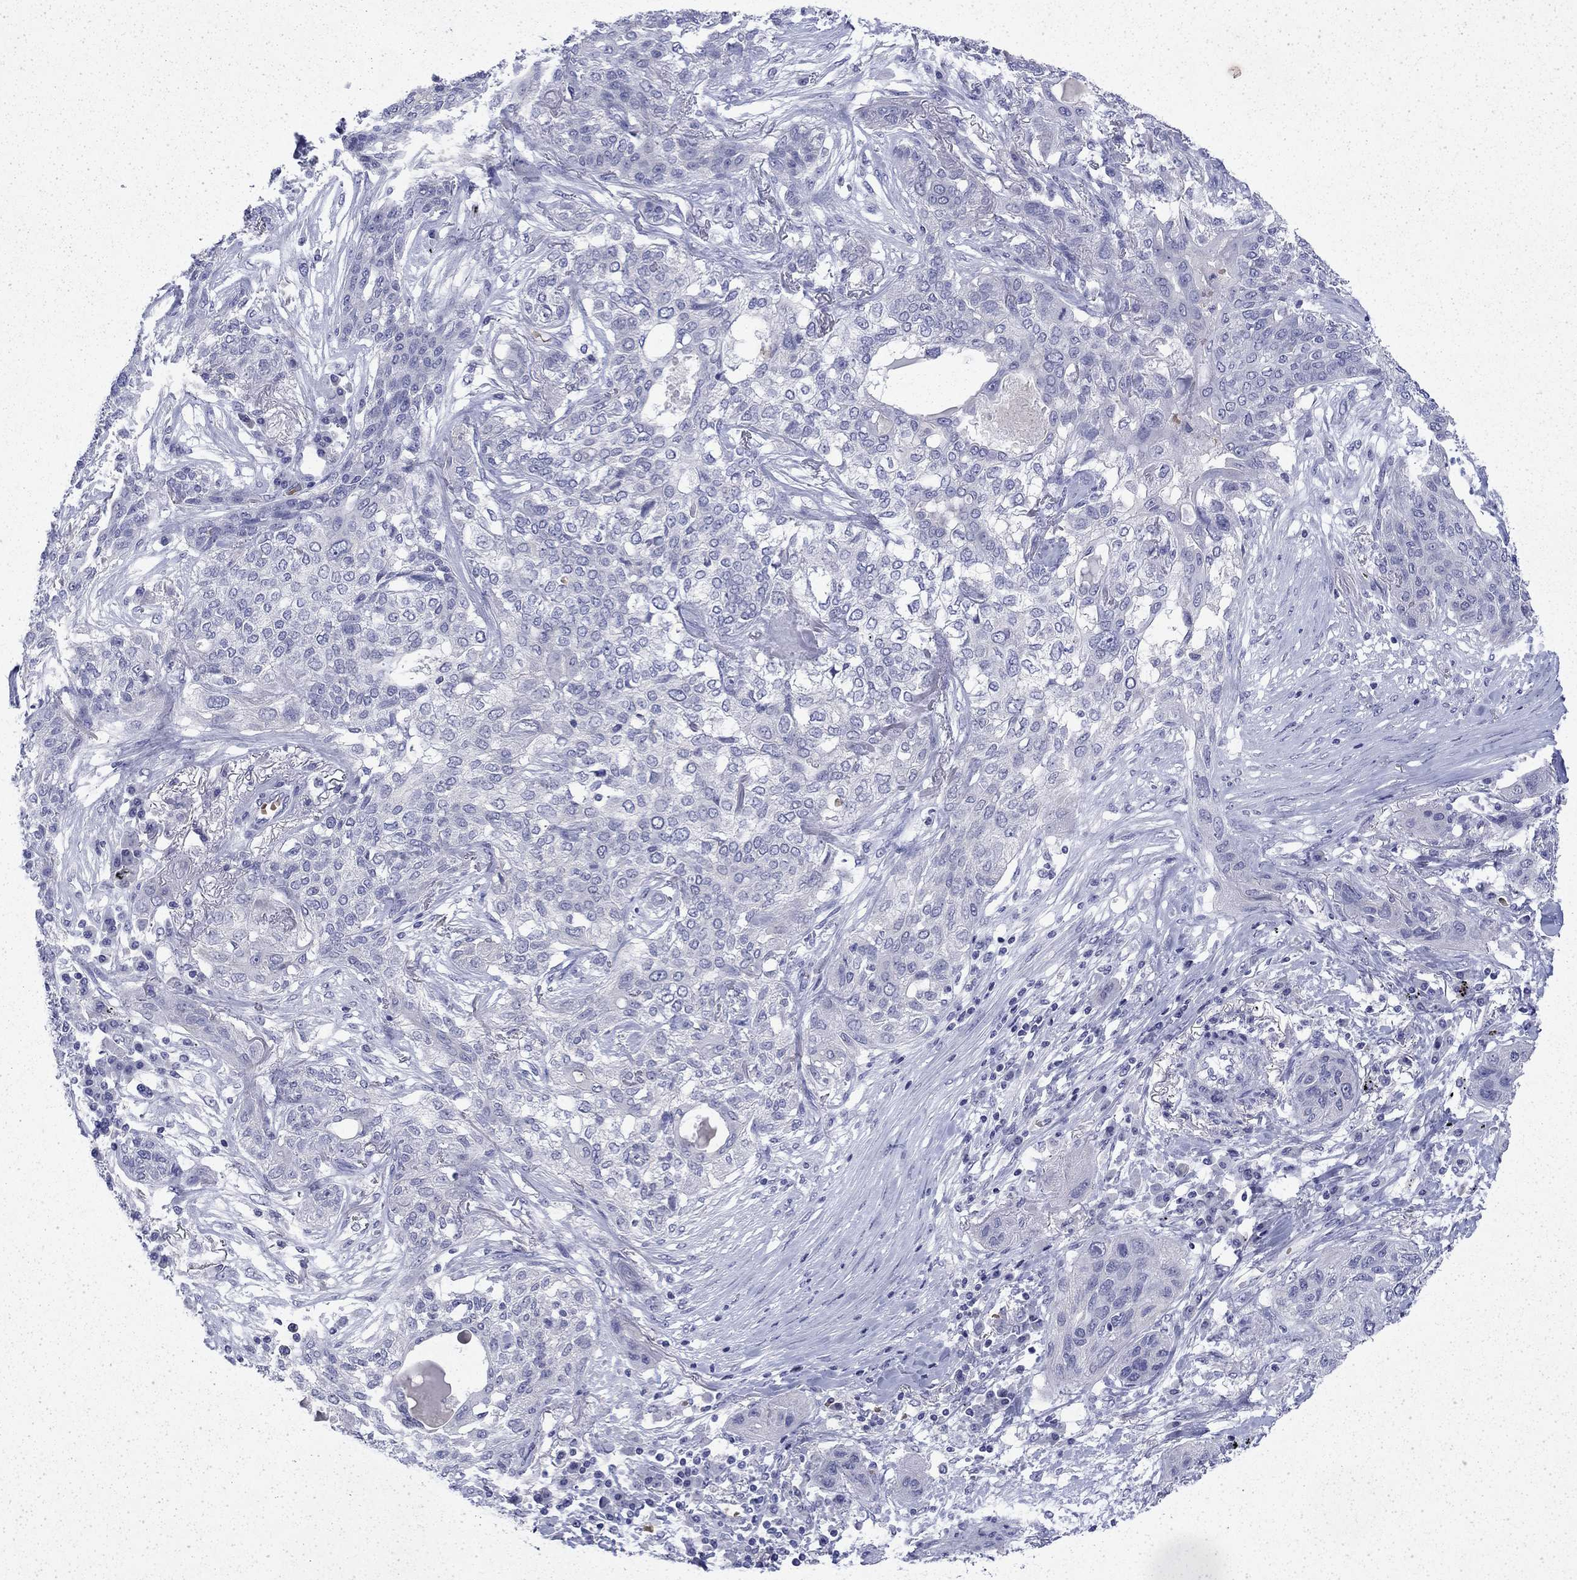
{"staining": {"intensity": "negative", "quantity": "none", "location": "none"}, "tissue": "lung cancer", "cell_type": "Tumor cells", "image_type": "cancer", "snomed": [{"axis": "morphology", "description": "Squamous cell carcinoma, NOS"}, {"axis": "topography", "description": "Lung"}], "caption": "Micrograph shows no protein expression in tumor cells of lung cancer tissue.", "gene": "ENPP6", "patient": {"sex": "female", "age": 70}}